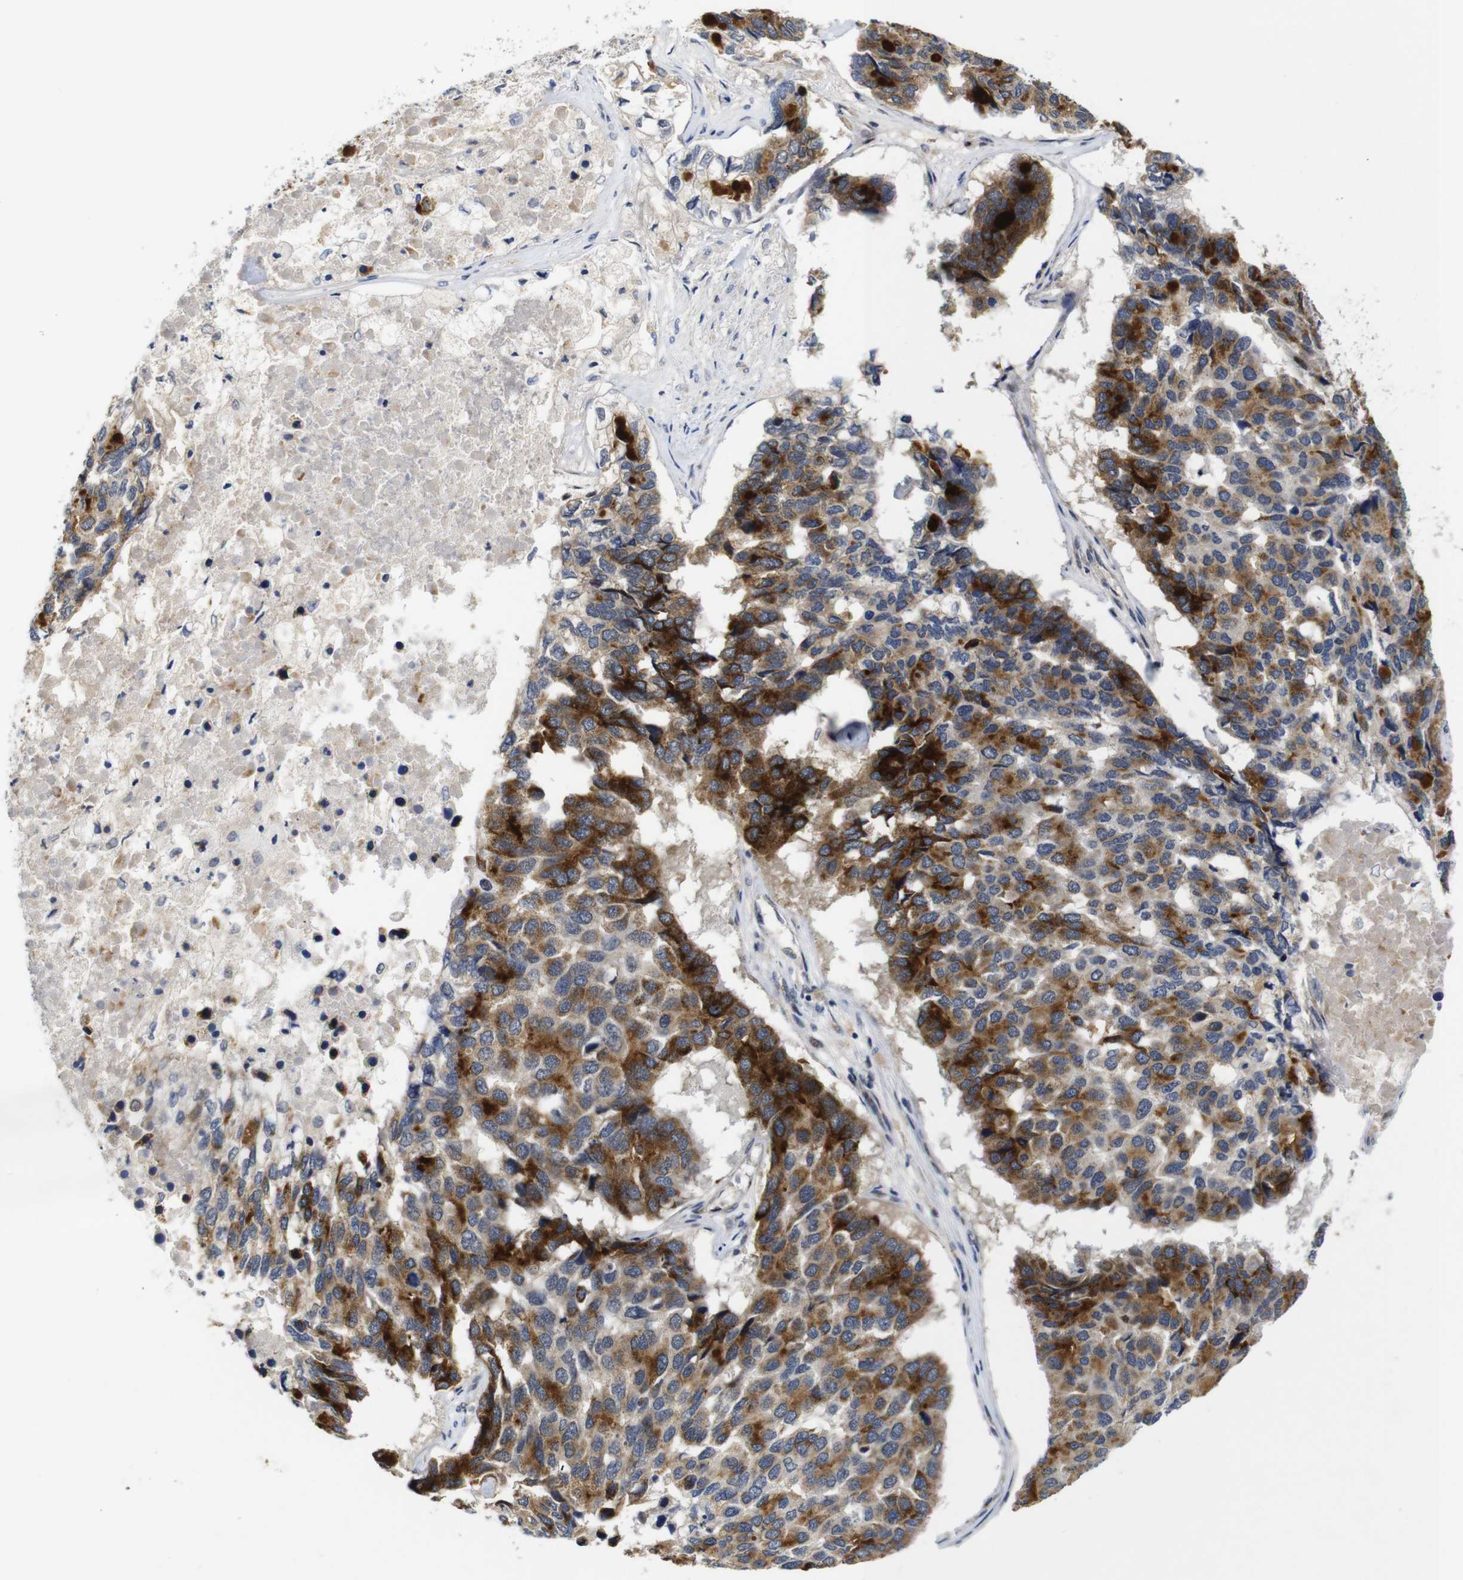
{"staining": {"intensity": "strong", "quantity": "25%-75%", "location": "cytoplasmic/membranous"}, "tissue": "pancreatic cancer", "cell_type": "Tumor cells", "image_type": "cancer", "snomed": [{"axis": "morphology", "description": "Adenocarcinoma, NOS"}, {"axis": "topography", "description": "Pancreas"}], "caption": "A brown stain labels strong cytoplasmic/membranous staining of a protein in human pancreatic cancer tumor cells.", "gene": "FURIN", "patient": {"sex": "male", "age": 50}}